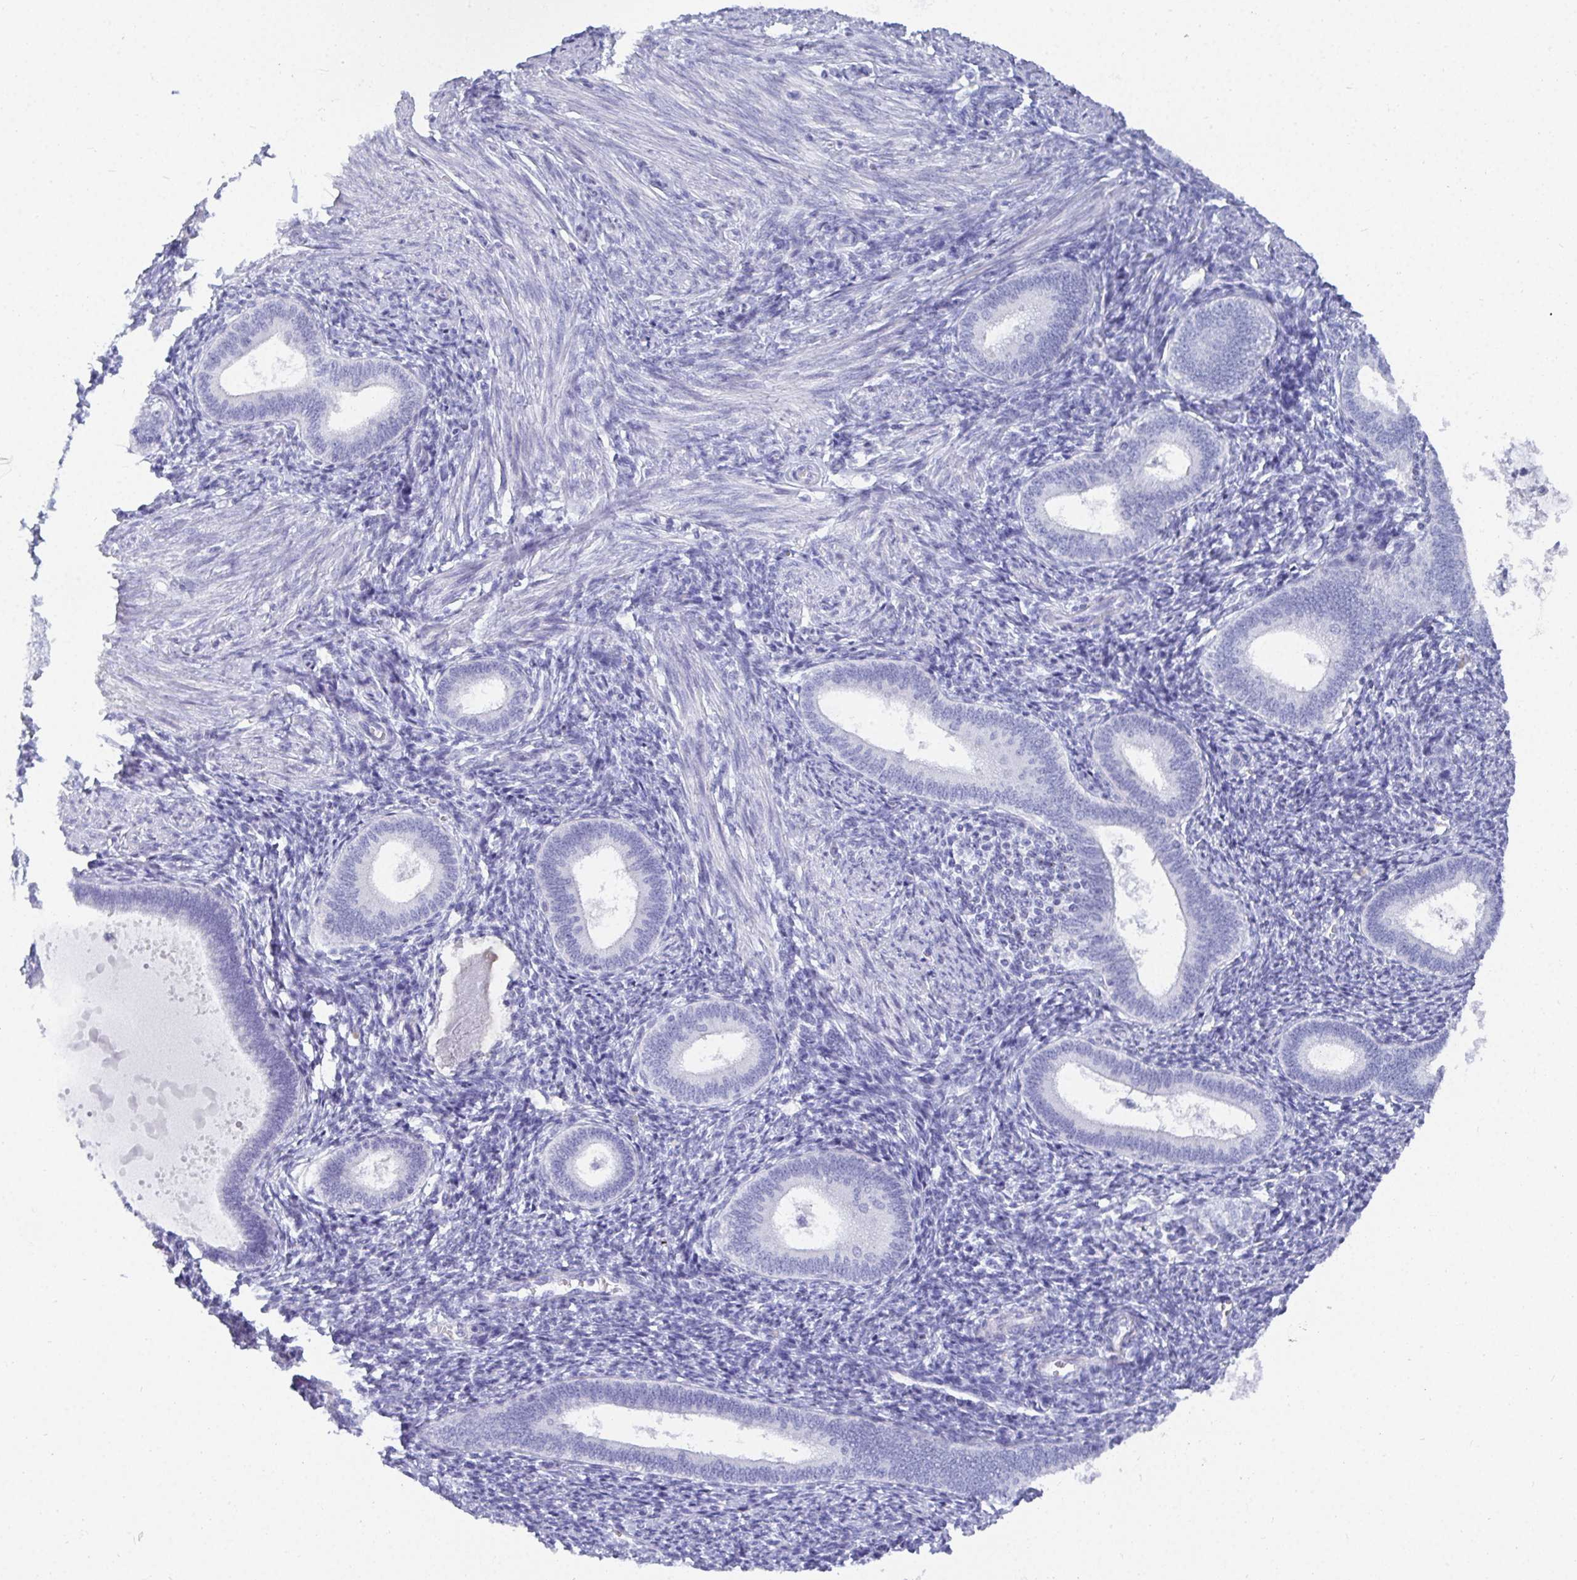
{"staining": {"intensity": "negative", "quantity": "none", "location": "none"}, "tissue": "endometrium", "cell_type": "Cells in endometrial stroma", "image_type": "normal", "snomed": [{"axis": "morphology", "description": "Normal tissue, NOS"}, {"axis": "topography", "description": "Endometrium"}], "caption": "Immunohistochemistry histopathology image of unremarkable endometrium stained for a protein (brown), which shows no staining in cells in endometrial stroma. Nuclei are stained in blue.", "gene": "TMEM241", "patient": {"sex": "female", "age": 41}}